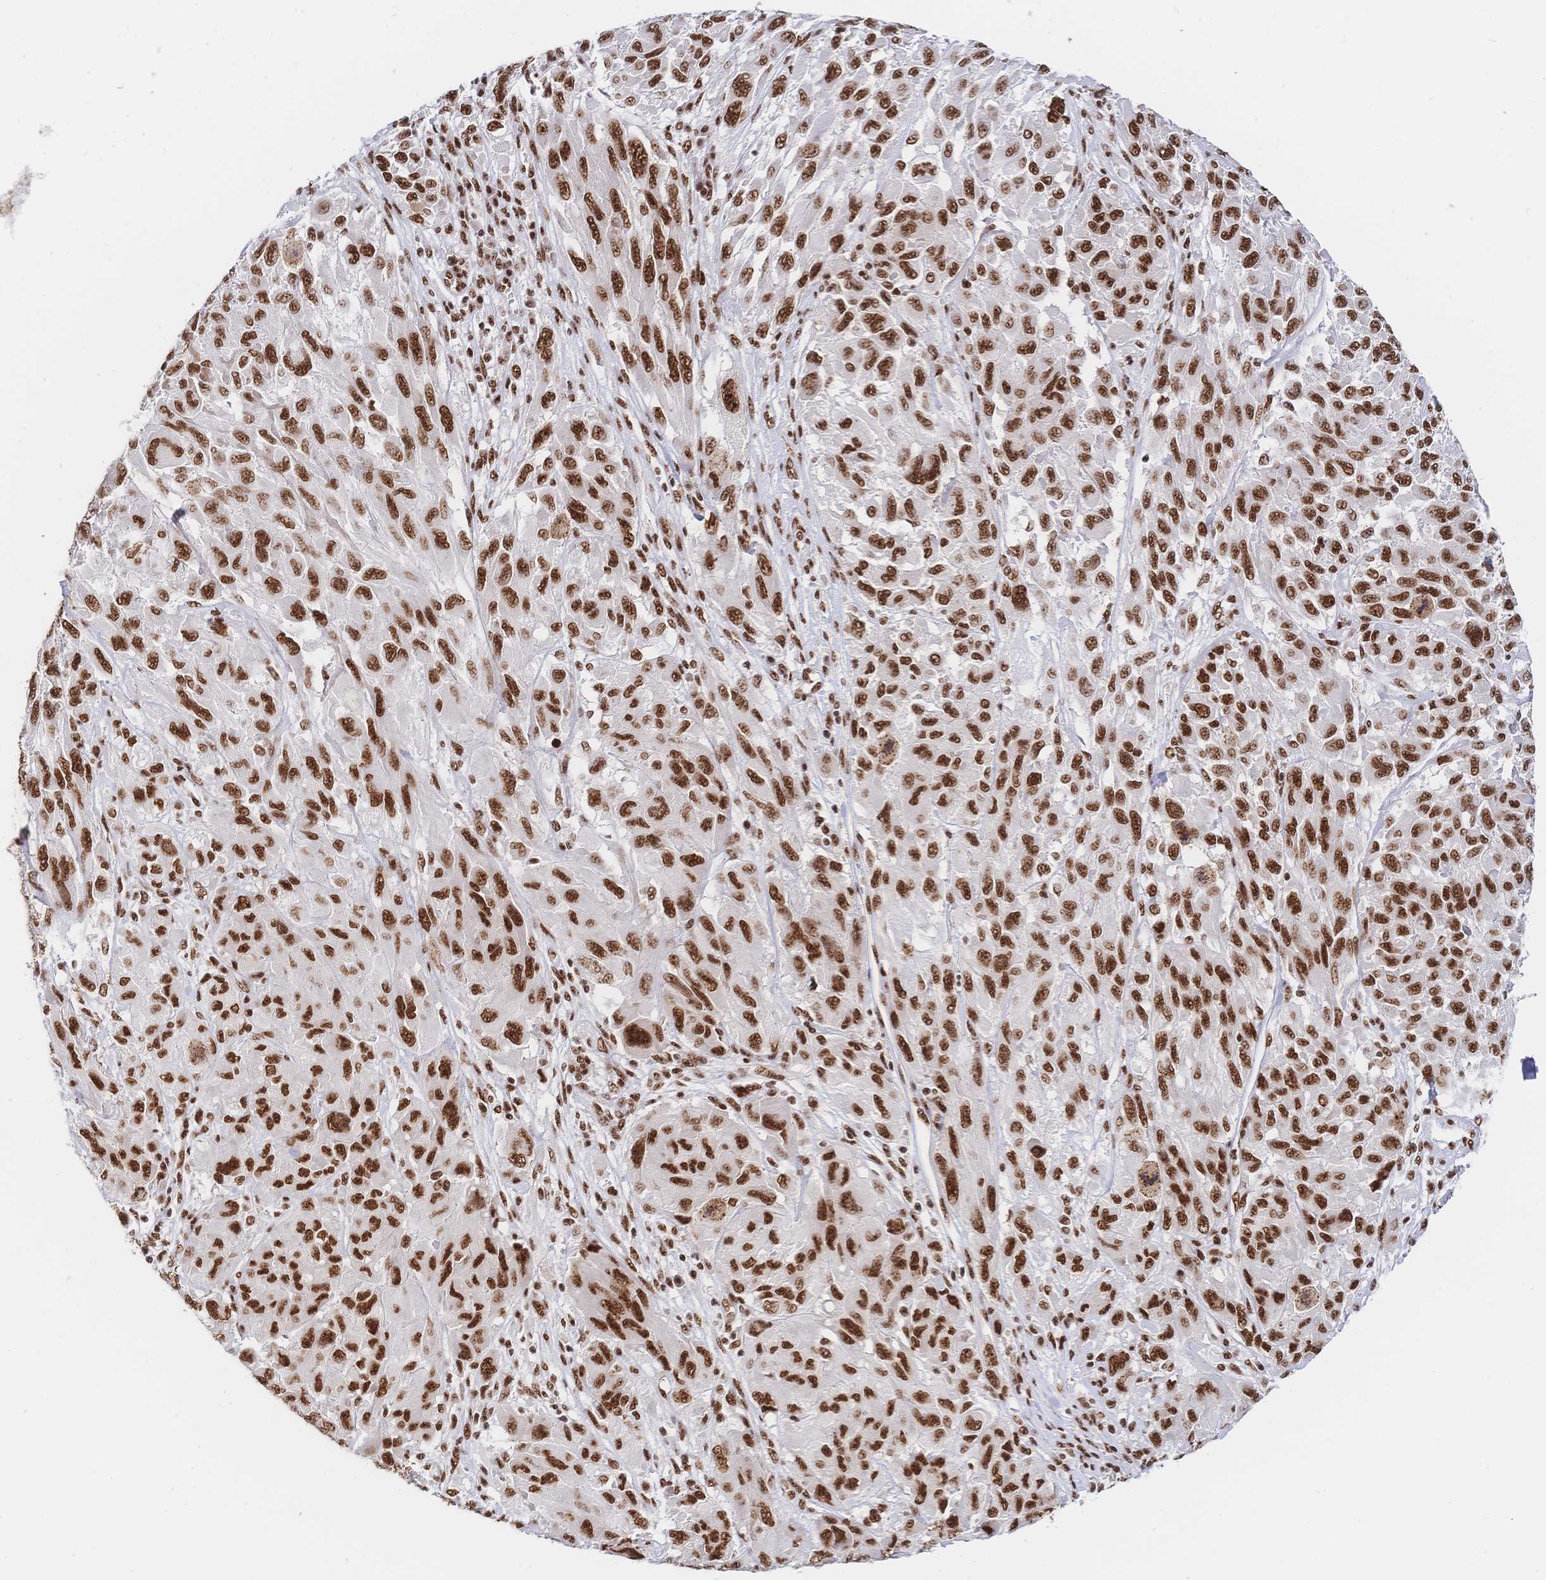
{"staining": {"intensity": "strong", "quantity": ">75%", "location": "nuclear"}, "tissue": "melanoma", "cell_type": "Tumor cells", "image_type": "cancer", "snomed": [{"axis": "morphology", "description": "Malignant melanoma, NOS"}, {"axis": "topography", "description": "Skin"}], "caption": "Immunohistochemical staining of human melanoma exhibits high levels of strong nuclear expression in about >75% of tumor cells. Immunohistochemistry stains the protein in brown and the nuclei are stained blue.", "gene": "SRSF1", "patient": {"sex": "female", "age": 91}}